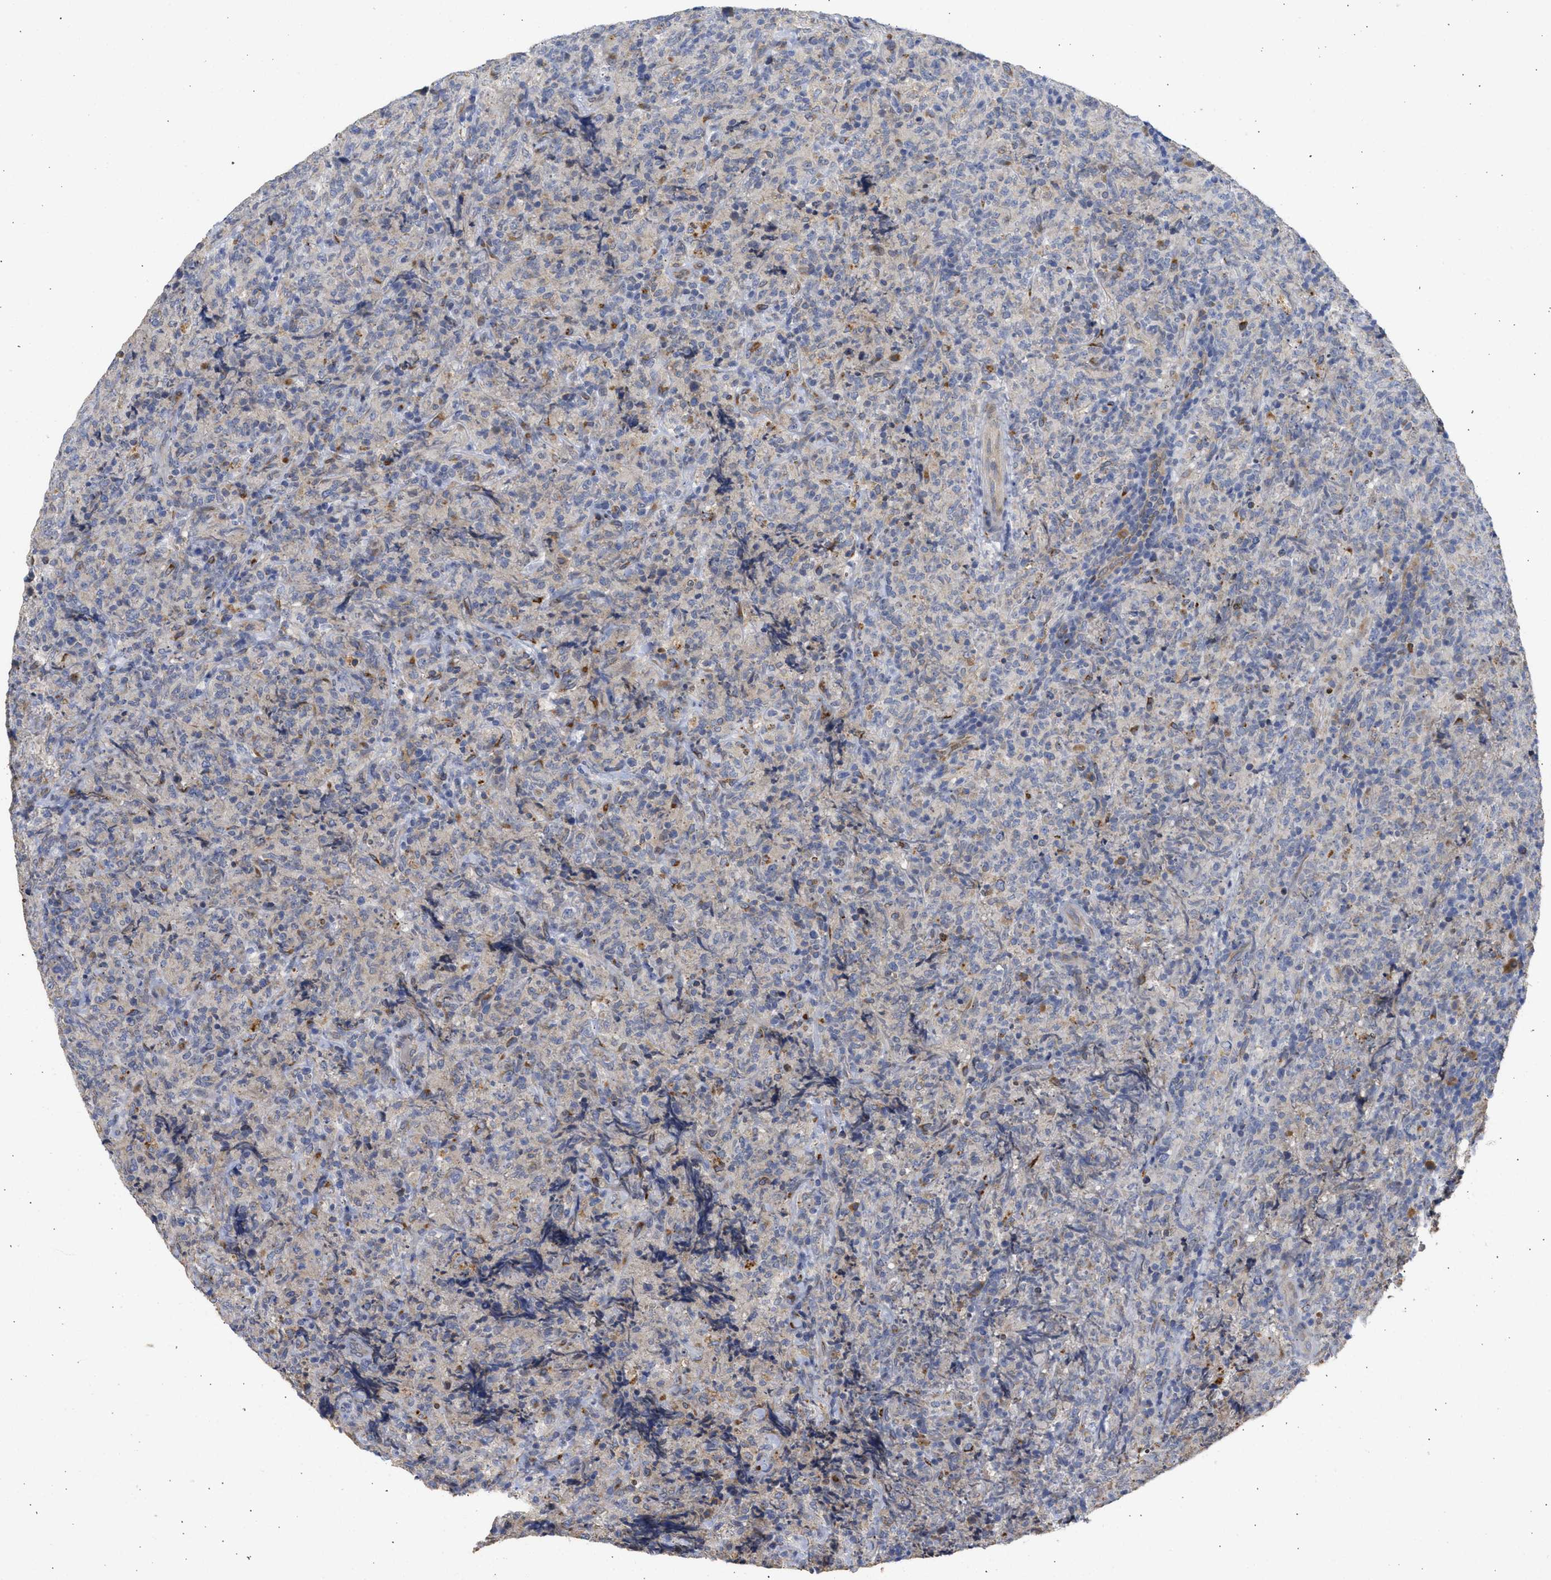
{"staining": {"intensity": "weak", "quantity": "<25%", "location": "cytoplasmic/membranous"}, "tissue": "lymphoma", "cell_type": "Tumor cells", "image_type": "cancer", "snomed": [{"axis": "morphology", "description": "Malignant lymphoma, non-Hodgkin's type, High grade"}, {"axis": "topography", "description": "Tonsil"}], "caption": "Immunohistochemical staining of lymphoma shows no significant staining in tumor cells.", "gene": "TMED1", "patient": {"sex": "female", "age": 36}}